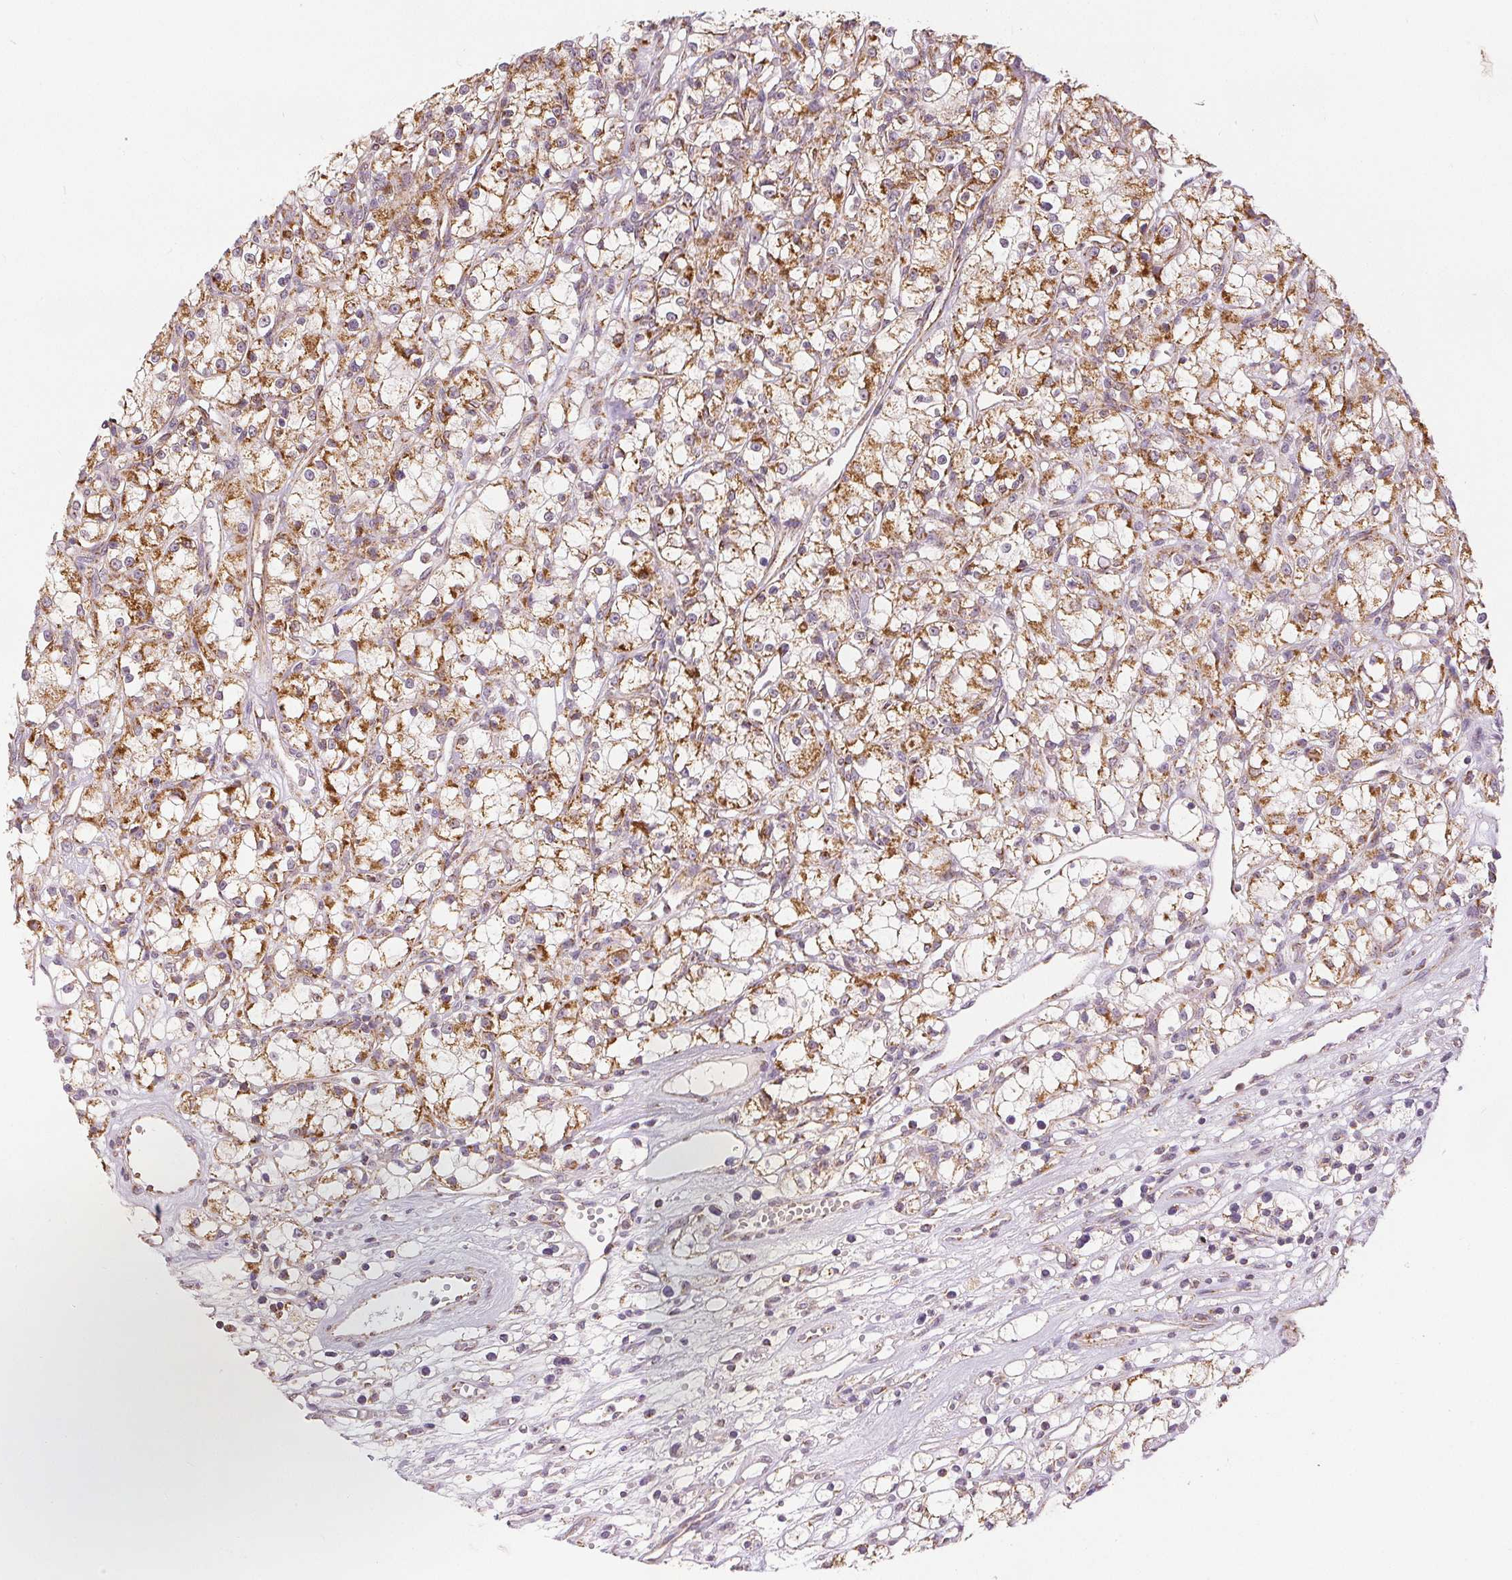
{"staining": {"intensity": "strong", "quantity": "25%-75%", "location": "cytoplasmic/membranous"}, "tissue": "renal cancer", "cell_type": "Tumor cells", "image_type": "cancer", "snomed": [{"axis": "morphology", "description": "Adenocarcinoma, NOS"}, {"axis": "topography", "description": "Kidney"}], "caption": "This image reveals renal adenocarcinoma stained with IHC to label a protein in brown. The cytoplasmic/membranous of tumor cells show strong positivity for the protein. Nuclei are counter-stained blue.", "gene": "SDHB", "patient": {"sex": "female", "age": 59}}